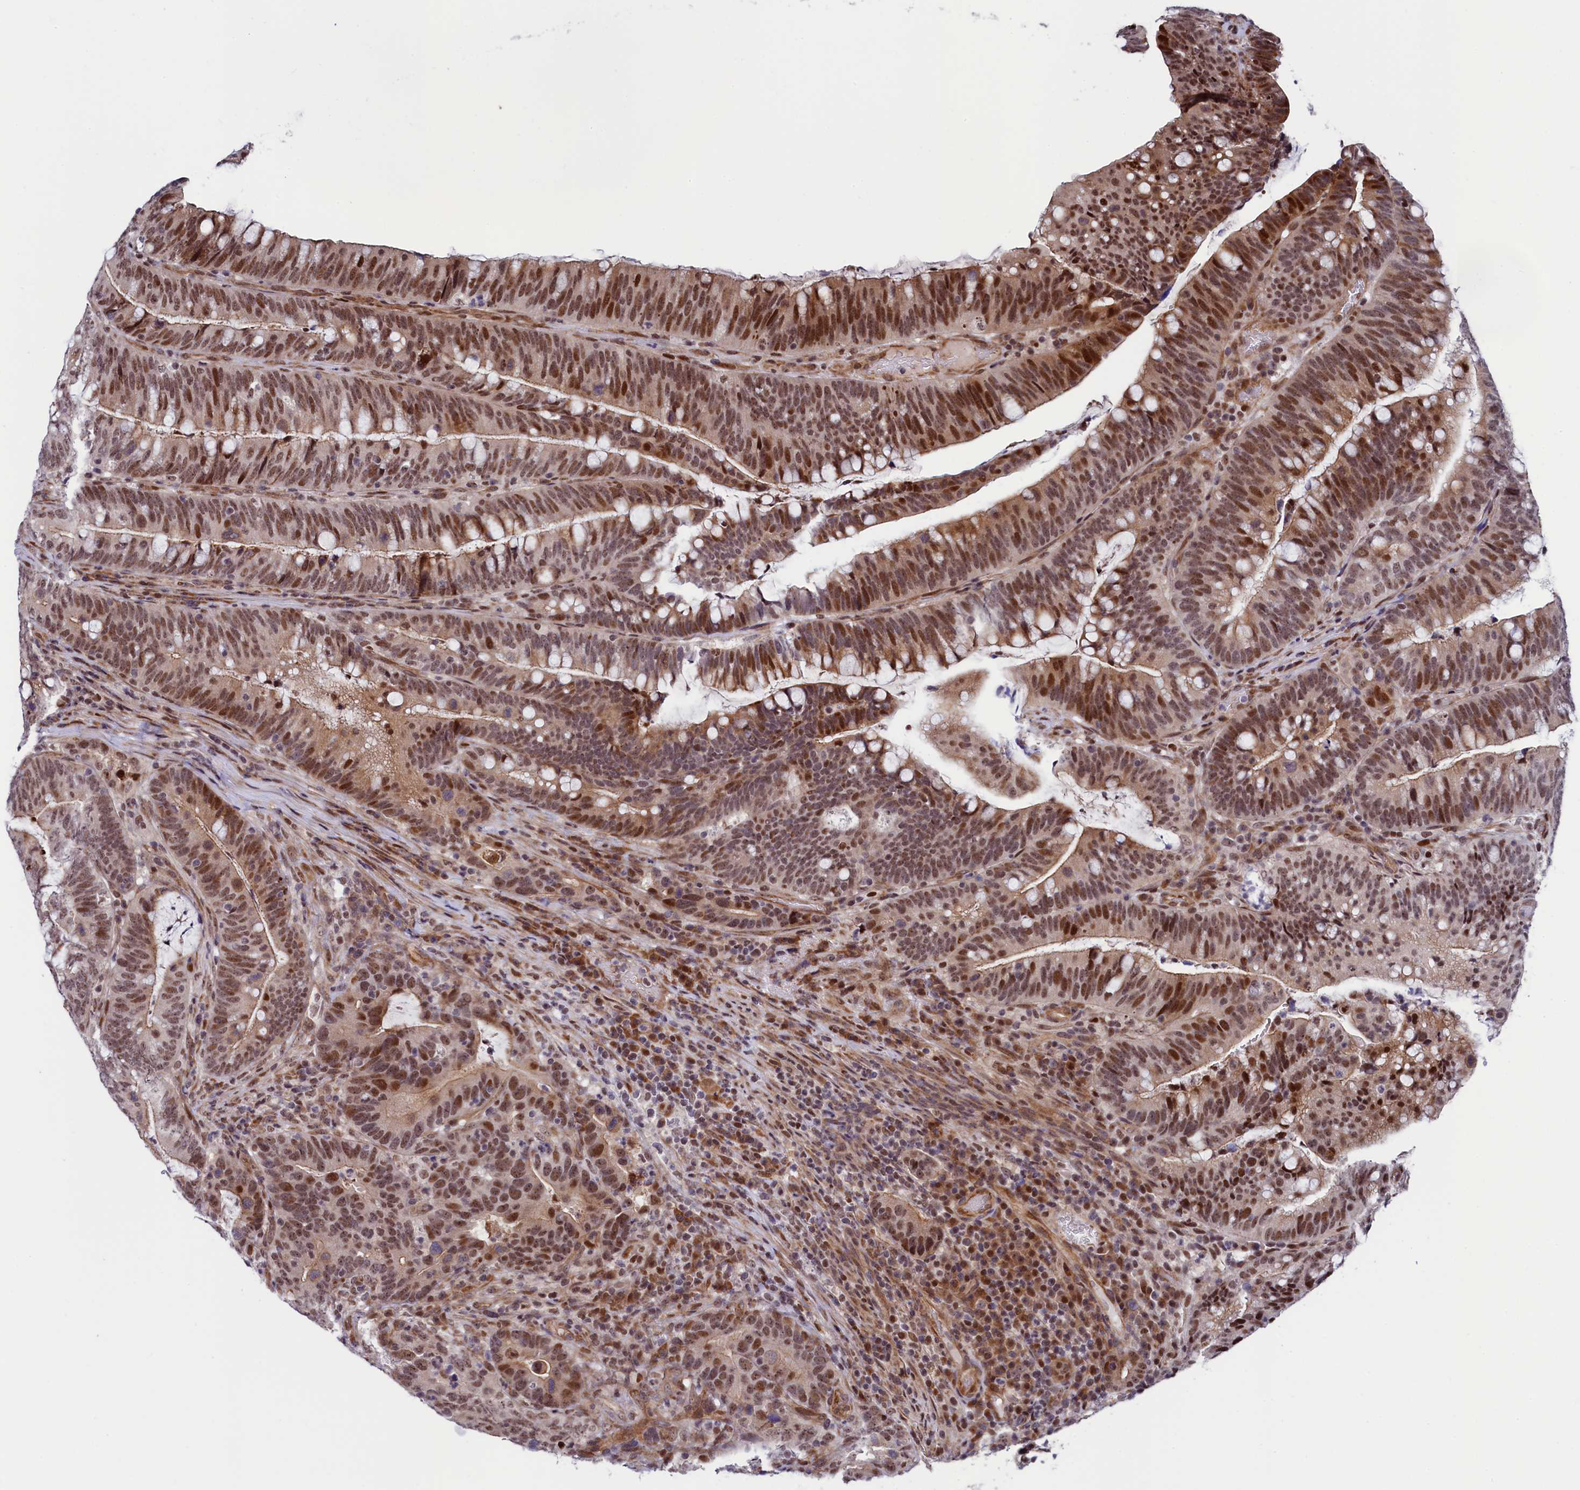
{"staining": {"intensity": "moderate", "quantity": ">75%", "location": "nuclear"}, "tissue": "colorectal cancer", "cell_type": "Tumor cells", "image_type": "cancer", "snomed": [{"axis": "morphology", "description": "Adenocarcinoma, NOS"}, {"axis": "topography", "description": "Colon"}], "caption": "Colorectal adenocarcinoma stained with a brown dye reveals moderate nuclear positive positivity in approximately >75% of tumor cells.", "gene": "LEO1", "patient": {"sex": "female", "age": 66}}